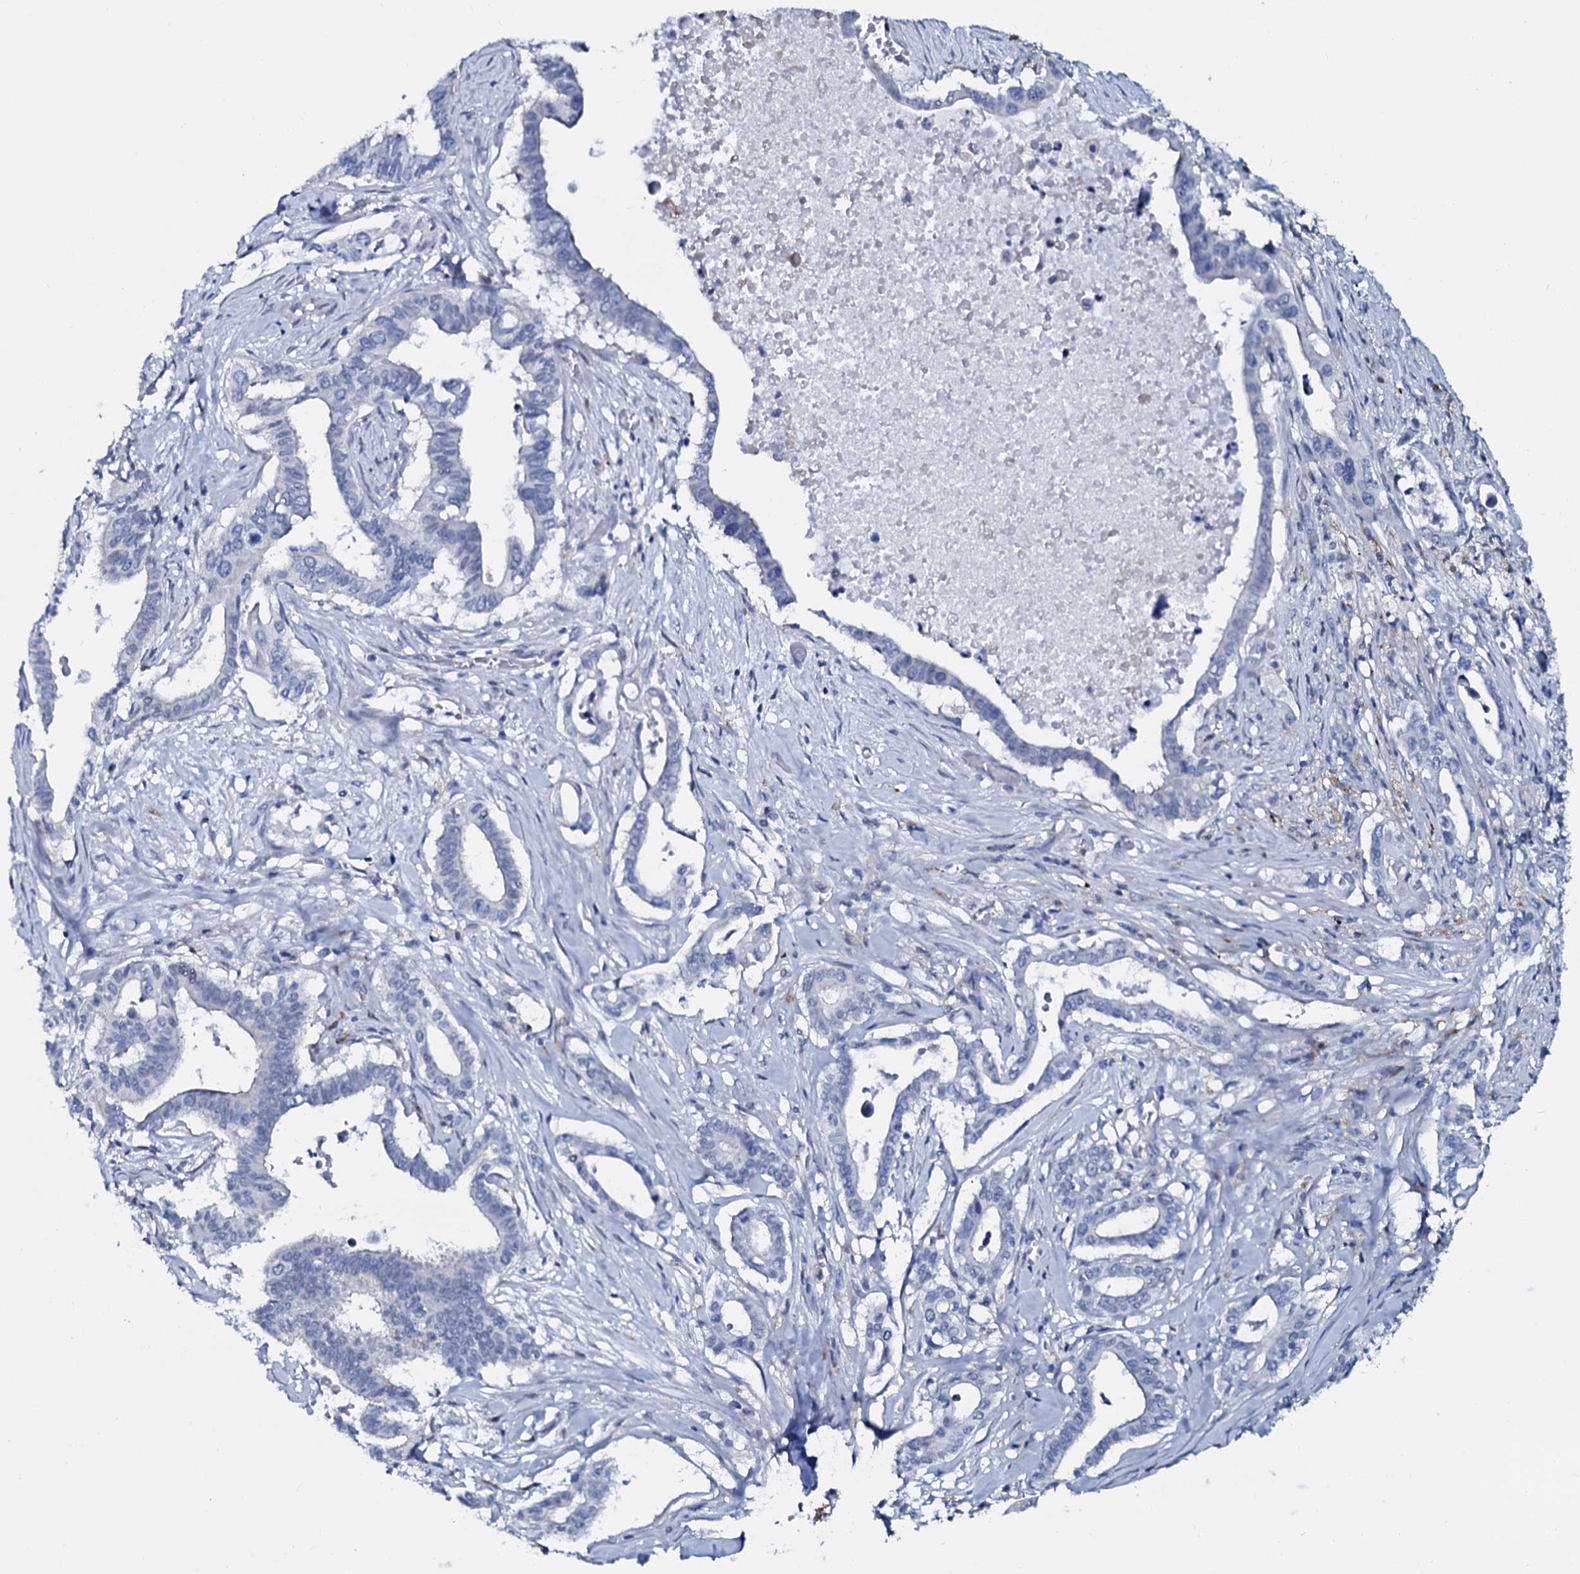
{"staining": {"intensity": "negative", "quantity": "none", "location": "none"}, "tissue": "pancreatic cancer", "cell_type": "Tumor cells", "image_type": "cancer", "snomed": [{"axis": "morphology", "description": "Adenocarcinoma, NOS"}, {"axis": "topography", "description": "Pancreas"}], "caption": "Immunohistochemistry (IHC) of pancreatic cancer (adenocarcinoma) displays no expression in tumor cells.", "gene": "SLC4A7", "patient": {"sex": "female", "age": 77}}